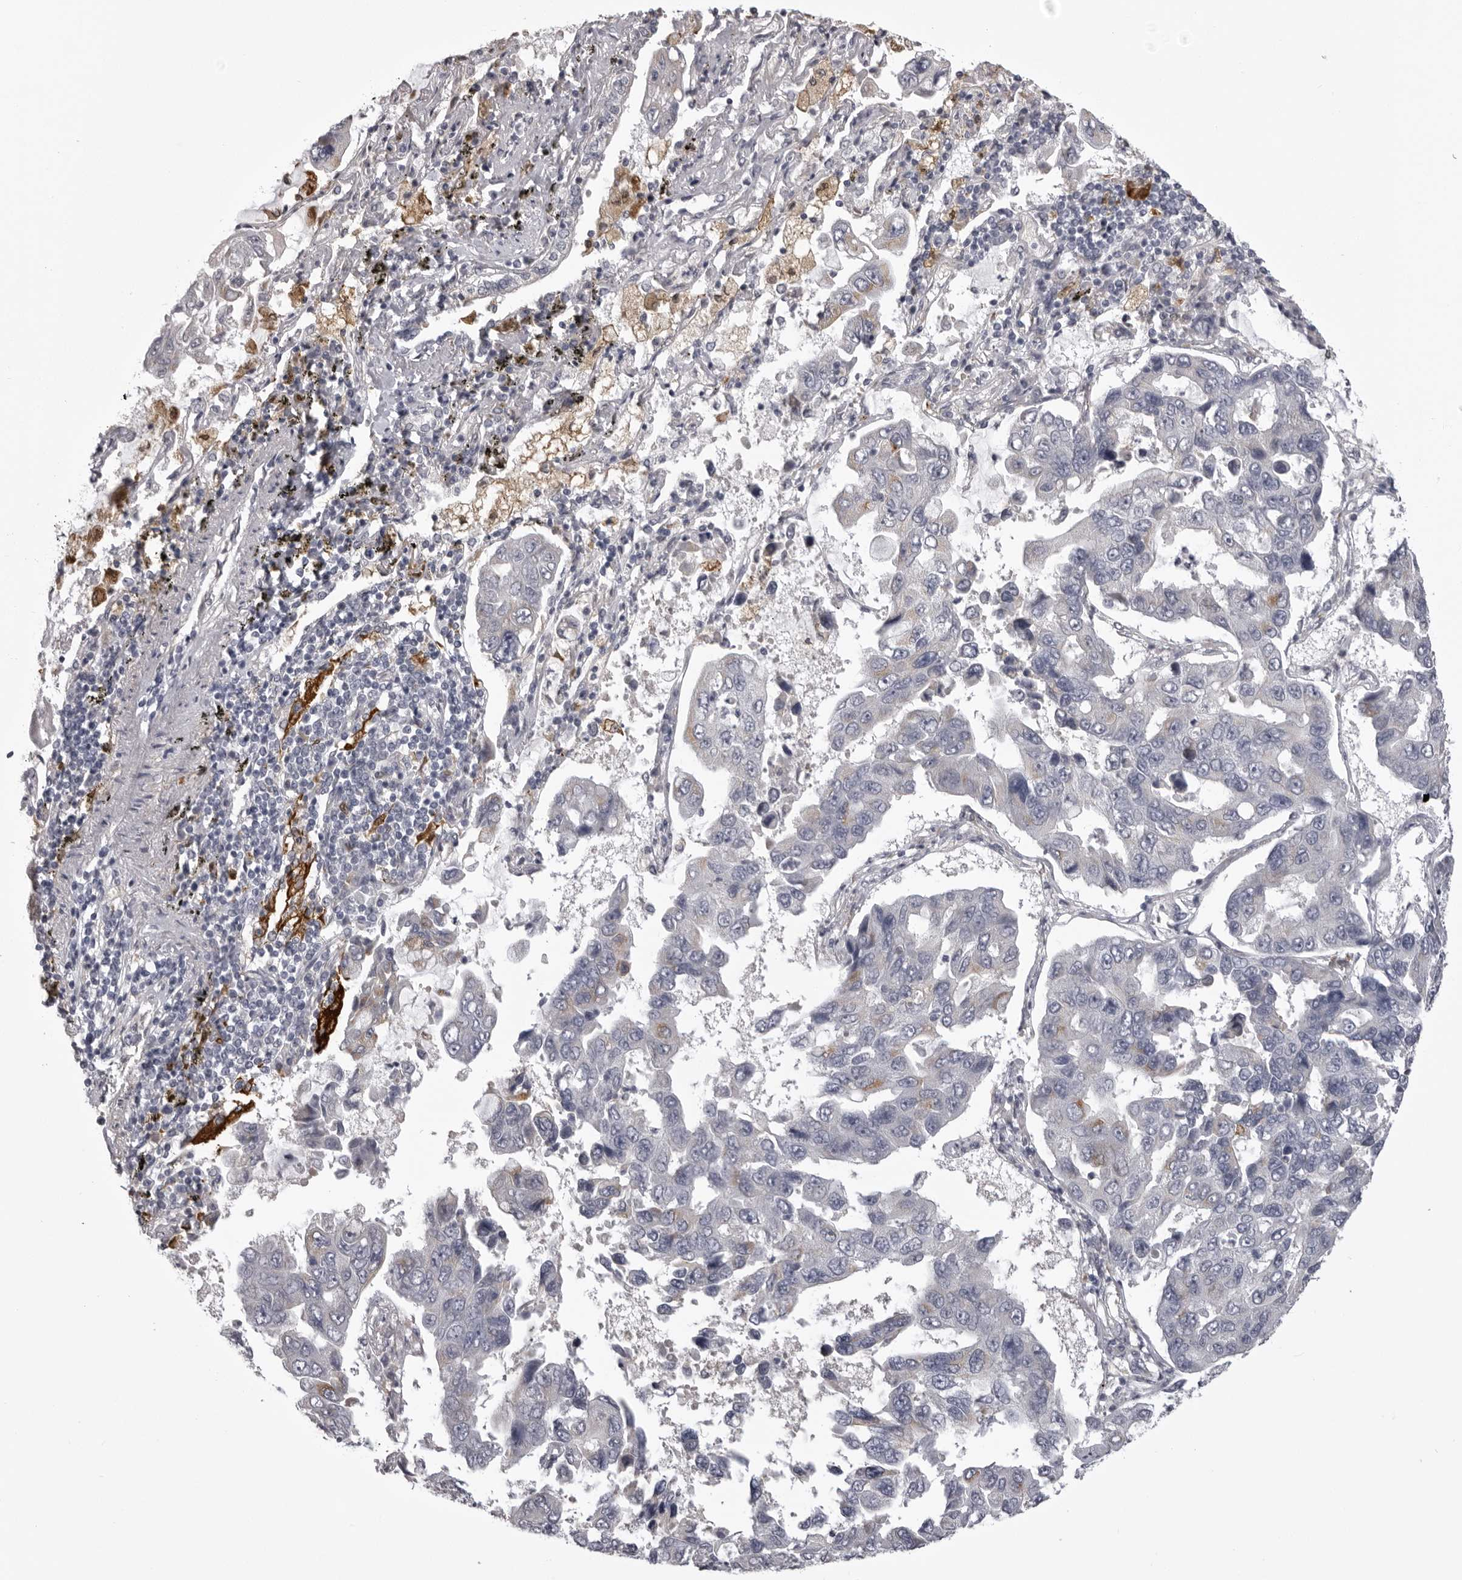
{"staining": {"intensity": "negative", "quantity": "none", "location": "none"}, "tissue": "lung cancer", "cell_type": "Tumor cells", "image_type": "cancer", "snomed": [{"axis": "morphology", "description": "Adenocarcinoma, NOS"}, {"axis": "topography", "description": "Lung"}], "caption": "Lung cancer (adenocarcinoma) stained for a protein using immunohistochemistry displays no staining tumor cells.", "gene": "NCEH1", "patient": {"sex": "male", "age": 64}}